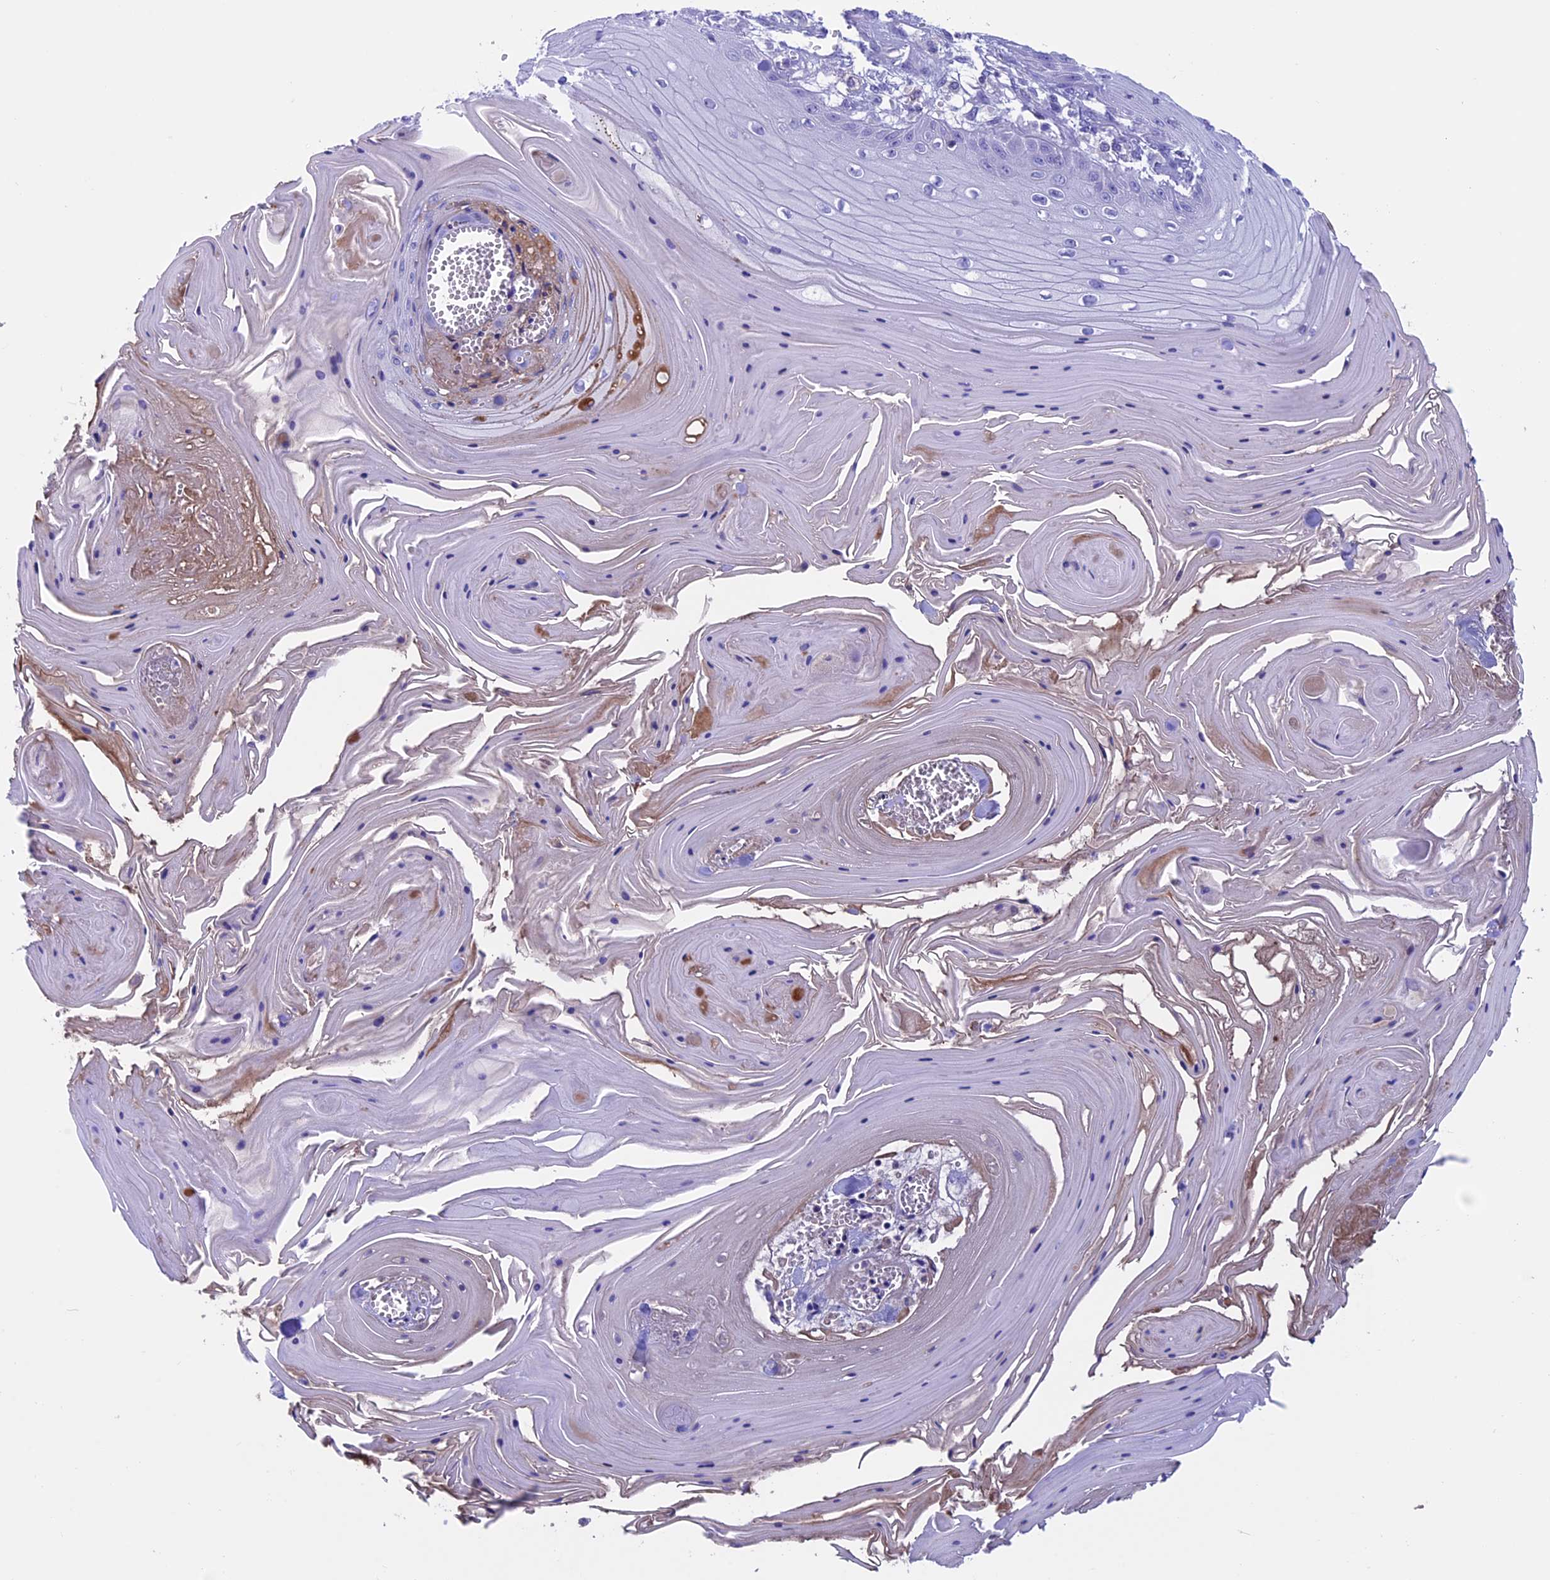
{"staining": {"intensity": "negative", "quantity": "none", "location": "none"}, "tissue": "skin cancer", "cell_type": "Tumor cells", "image_type": "cancer", "snomed": [{"axis": "morphology", "description": "Squamous cell carcinoma, NOS"}, {"axis": "topography", "description": "Skin"}], "caption": "The photomicrograph displays no significant staining in tumor cells of skin cancer.", "gene": "IGSF6", "patient": {"sex": "male", "age": 74}}